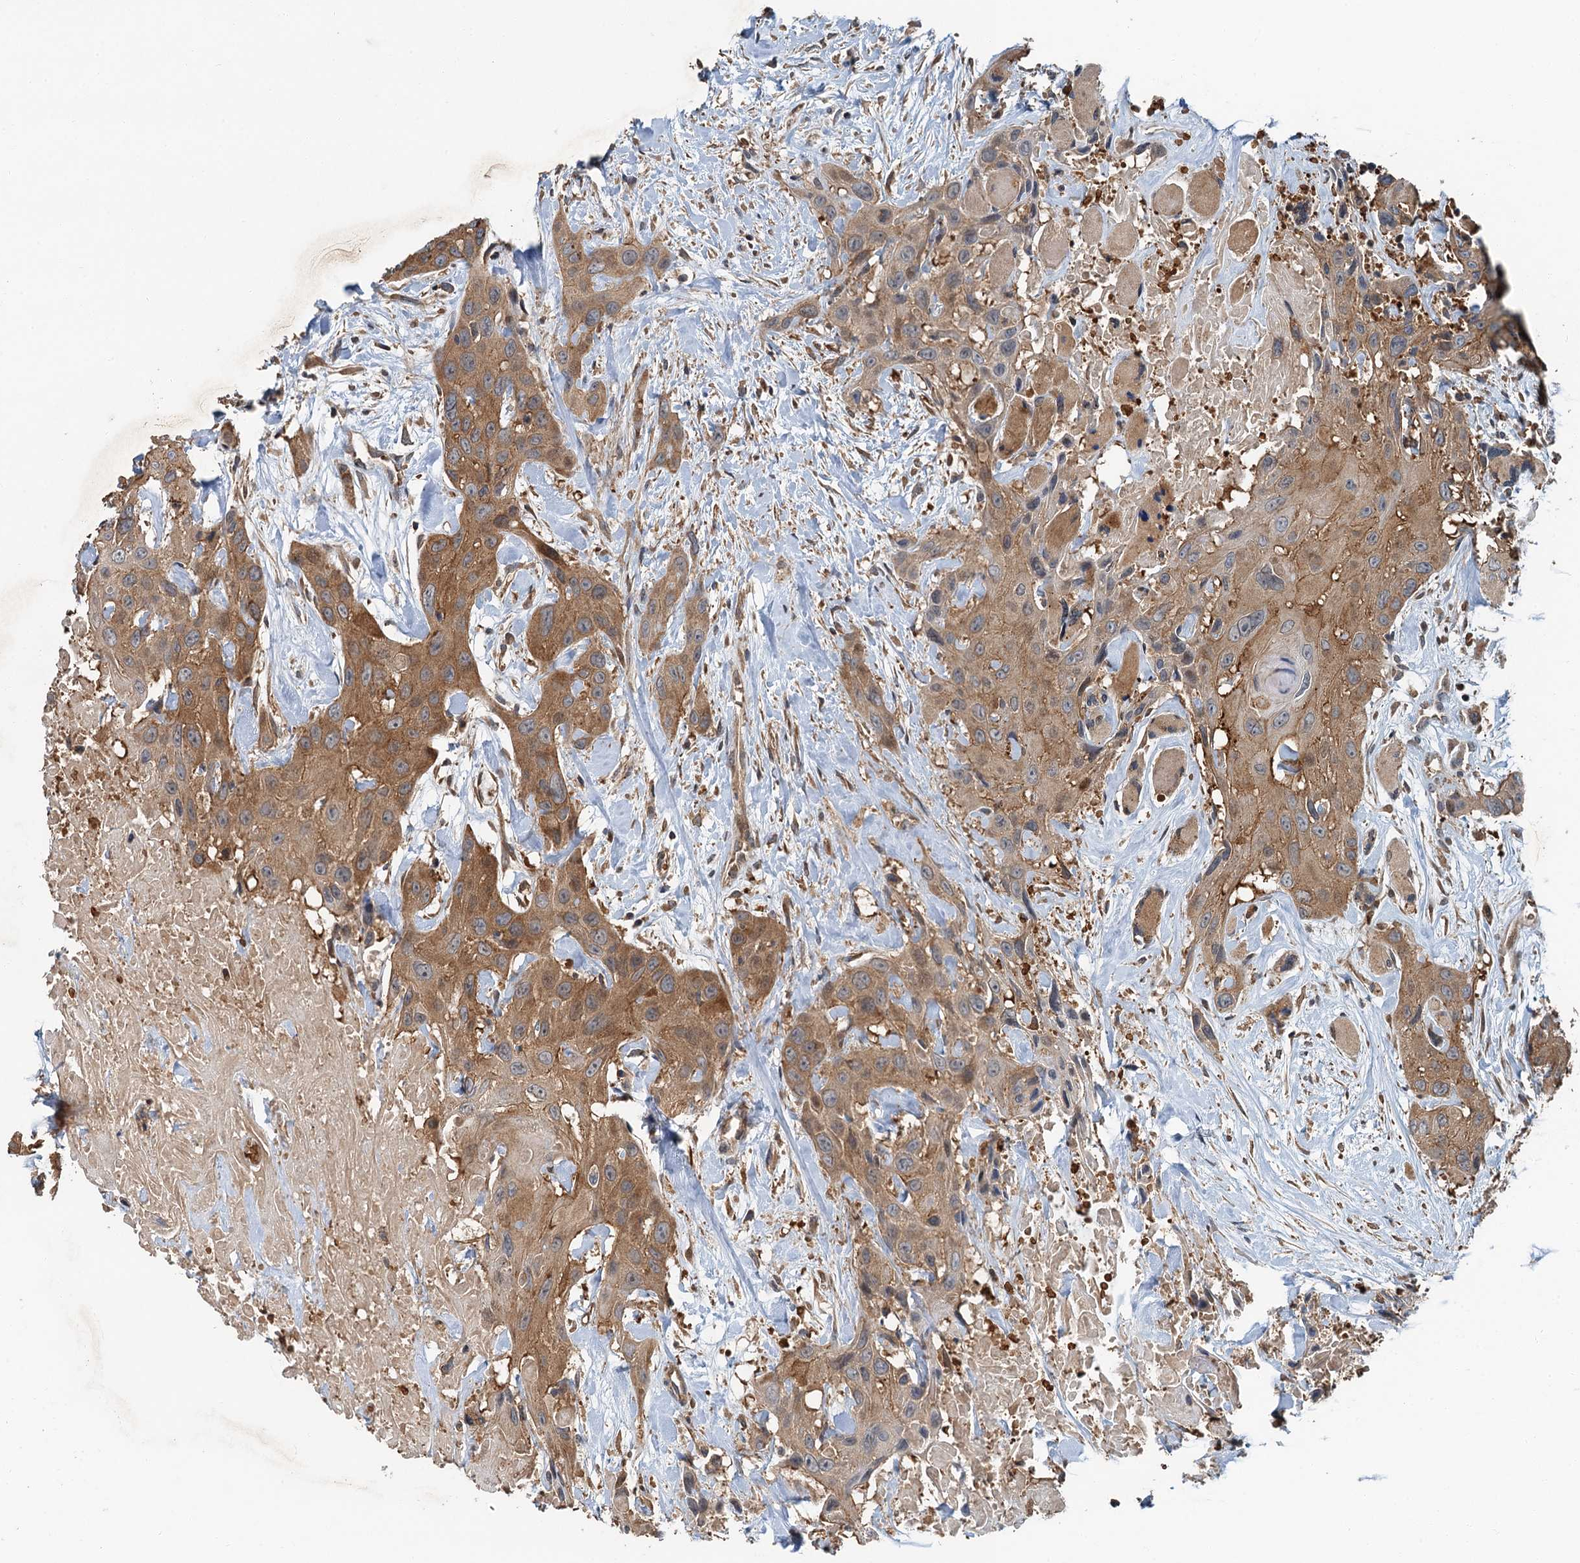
{"staining": {"intensity": "moderate", "quantity": ">75%", "location": "cytoplasmic/membranous"}, "tissue": "head and neck cancer", "cell_type": "Tumor cells", "image_type": "cancer", "snomed": [{"axis": "morphology", "description": "Squamous cell carcinoma, NOS"}, {"axis": "topography", "description": "Head-Neck"}], "caption": "High-magnification brightfield microscopy of head and neck cancer stained with DAB (brown) and counterstained with hematoxylin (blue). tumor cells exhibit moderate cytoplasmic/membranous staining is appreciated in about>75% of cells.", "gene": "SNX32", "patient": {"sex": "male", "age": 81}}